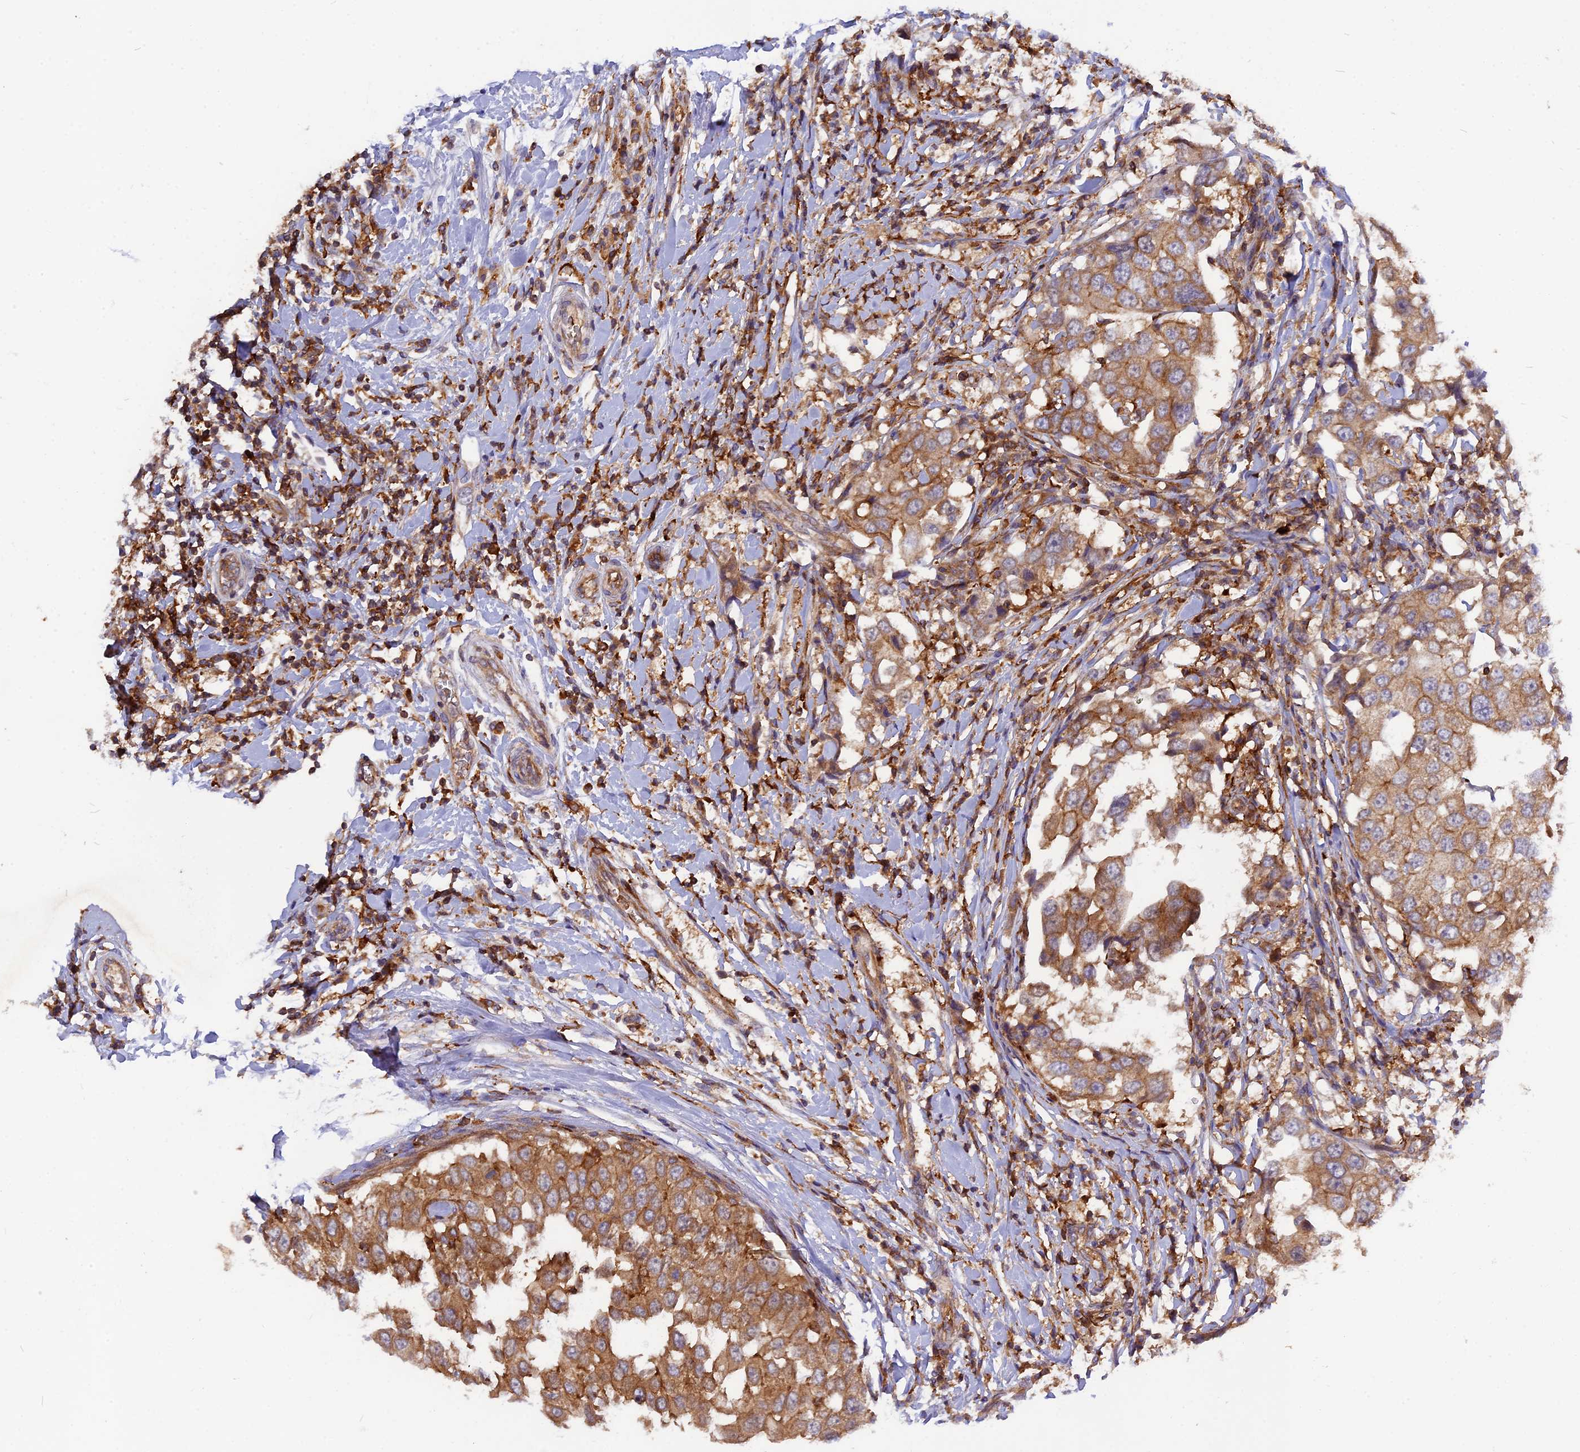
{"staining": {"intensity": "strong", "quantity": ">75%", "location": "cytoplasmic/membranous"}, "tissue": "breast cancer", "cell_type": "Tumor cells", "image_type": "cancer", "snomed": [{"axis": "morphology", "description": "Duct carcinoma"}, {"axis": "topography", "description": "Breast"}], "caption": "DAB (3,3'-diaminobenzidine) immunohistochemical staining of intraductal carcinoma (breast) shows strong cytoplasmic/membranous protein expression in about >75% of tumor cells.", "gene": "MYO9B", "patient": {"sex": "female", "age": 27}}